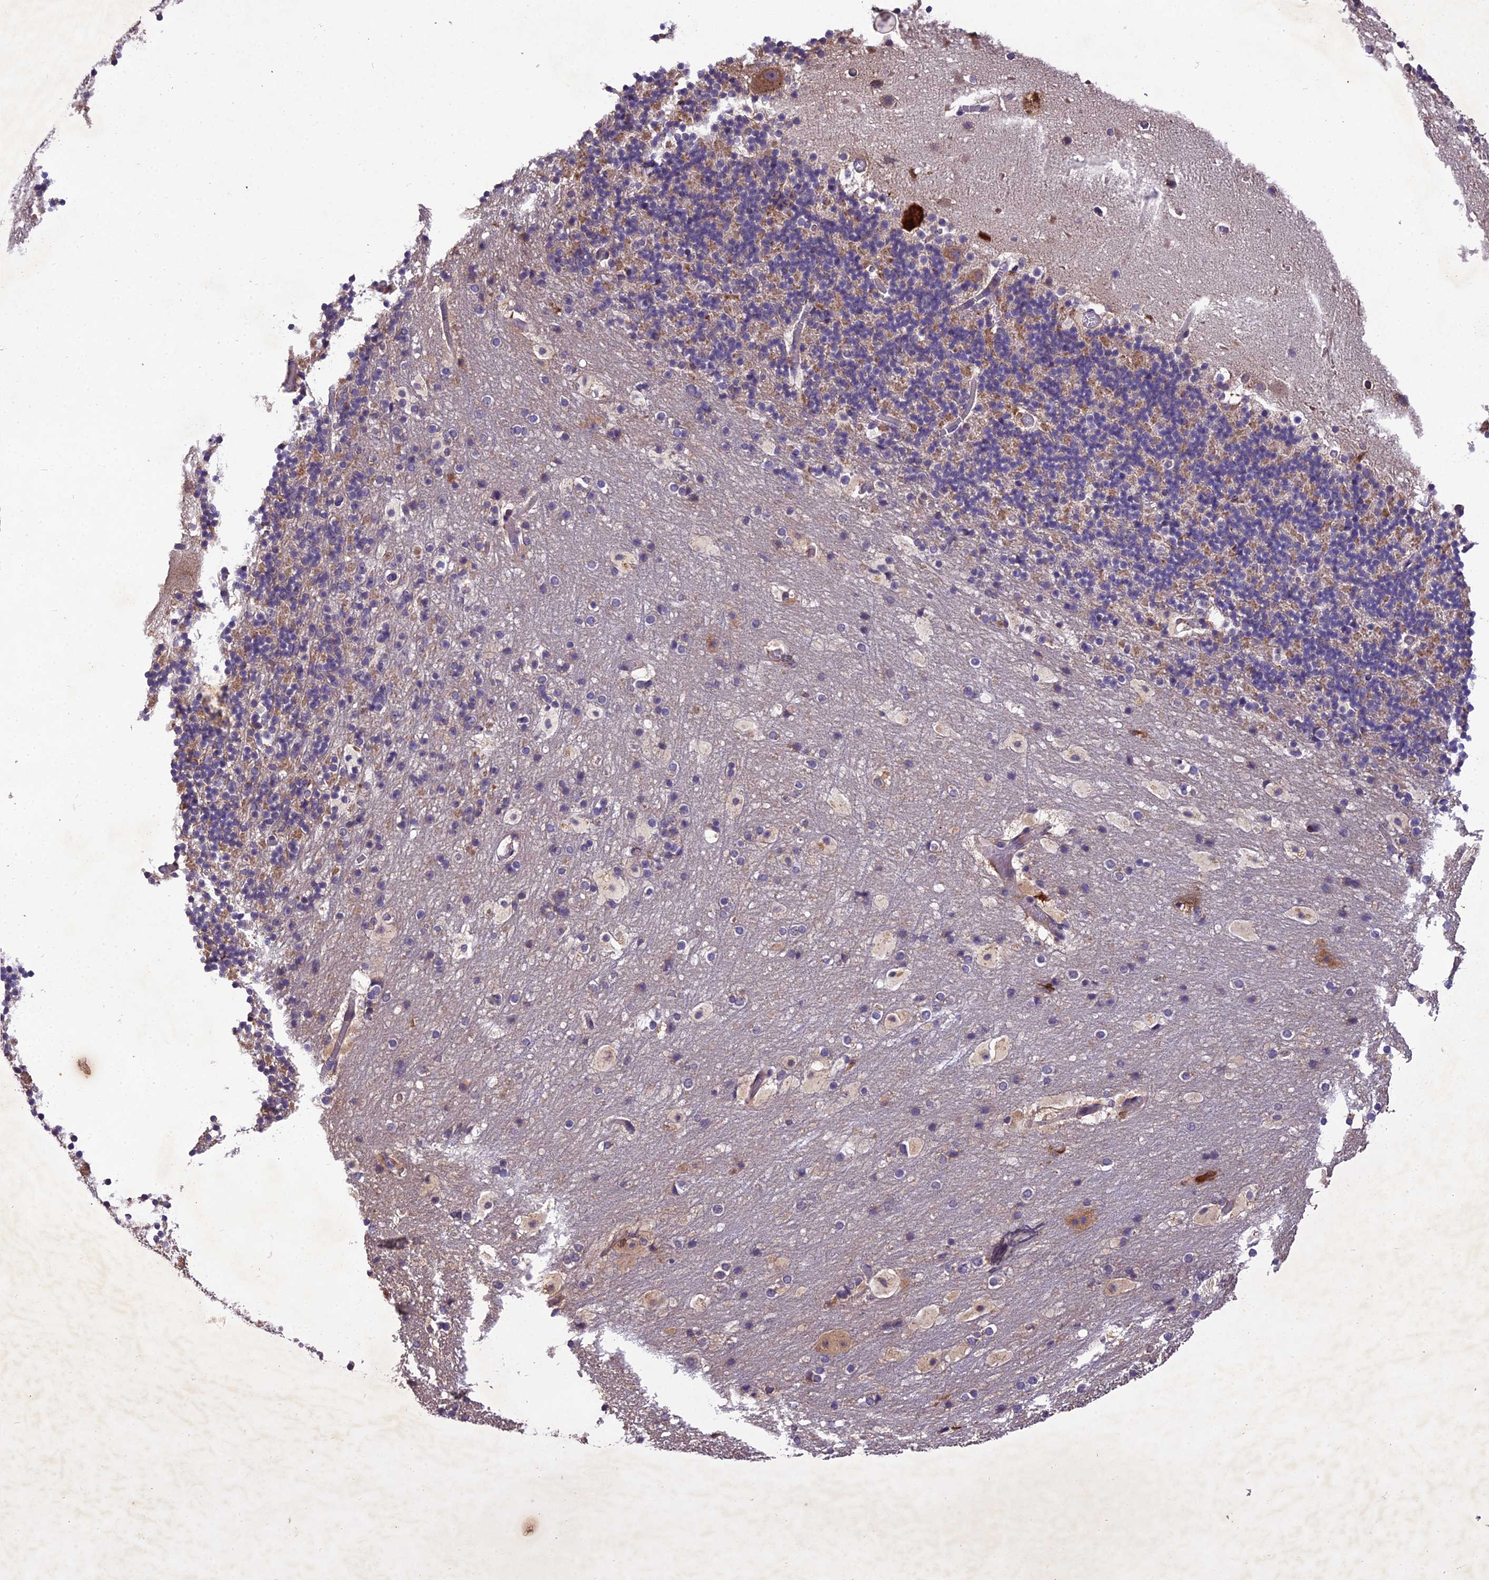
{"staining": {"intensity": "negative", "quantity": "none", "location": "none"}, "tissue": "cerebellum", "cell_type": "Cells in granular layer", "image_type": "normal", "snomed": [{"axis": "morphology", "description": "Normal tissue, NOS"}, {"axis": "topography", "description": "Cerebellum"}], "caption": "High magnification brightfield microscopy of normal cerebellum stained with DAB (3,3'-diaminobenzidine) (brown) and counterstained with hematoxylin (blue): cells in granular layer show no significant staining. Brightfield microscopy of IHC stained with DAB (brown) and hematoxylin (blue), captured at high magnification.", "gene": "CENPL", "patient": {"sex": "male", "age": 57}}